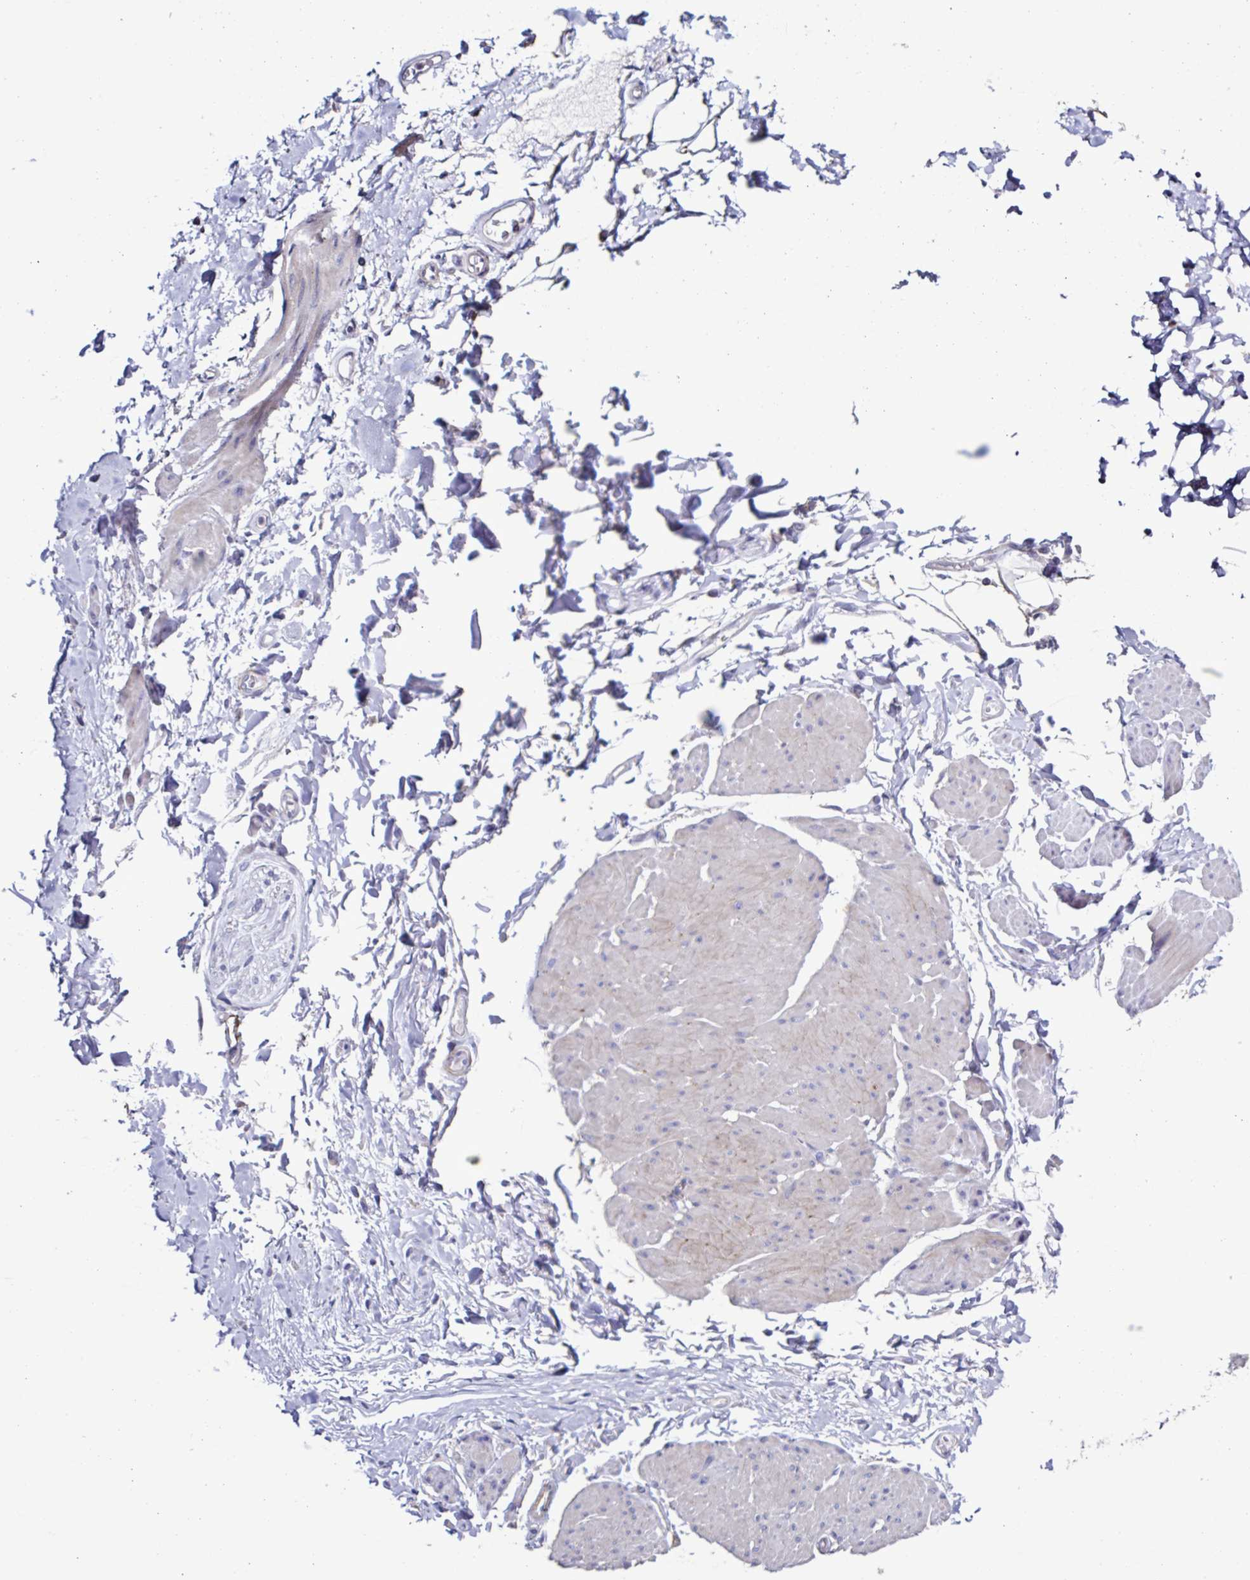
{"staining": {"intensity": "negative", "quantity": "none", "location": "none"}, "tissue": "adipose tissue", "cell_type": "Adipocytes", "image_type": "normal", "snomed": [{"axis": "morphology", "description": "Normal tissue, NOS"}, {"axis": "topography", "description": "Urinary bladder"}, {"axis": "topography", "description": "Peripheral nerve tissue"}], "caption": "Immunohistochemistry image of normal human adipose tissue stained for a protein (brown), which shows no positivity in adipocytes.", "gene": "PLA2G4E", "patient": {"sex": "female", "age": 60}}